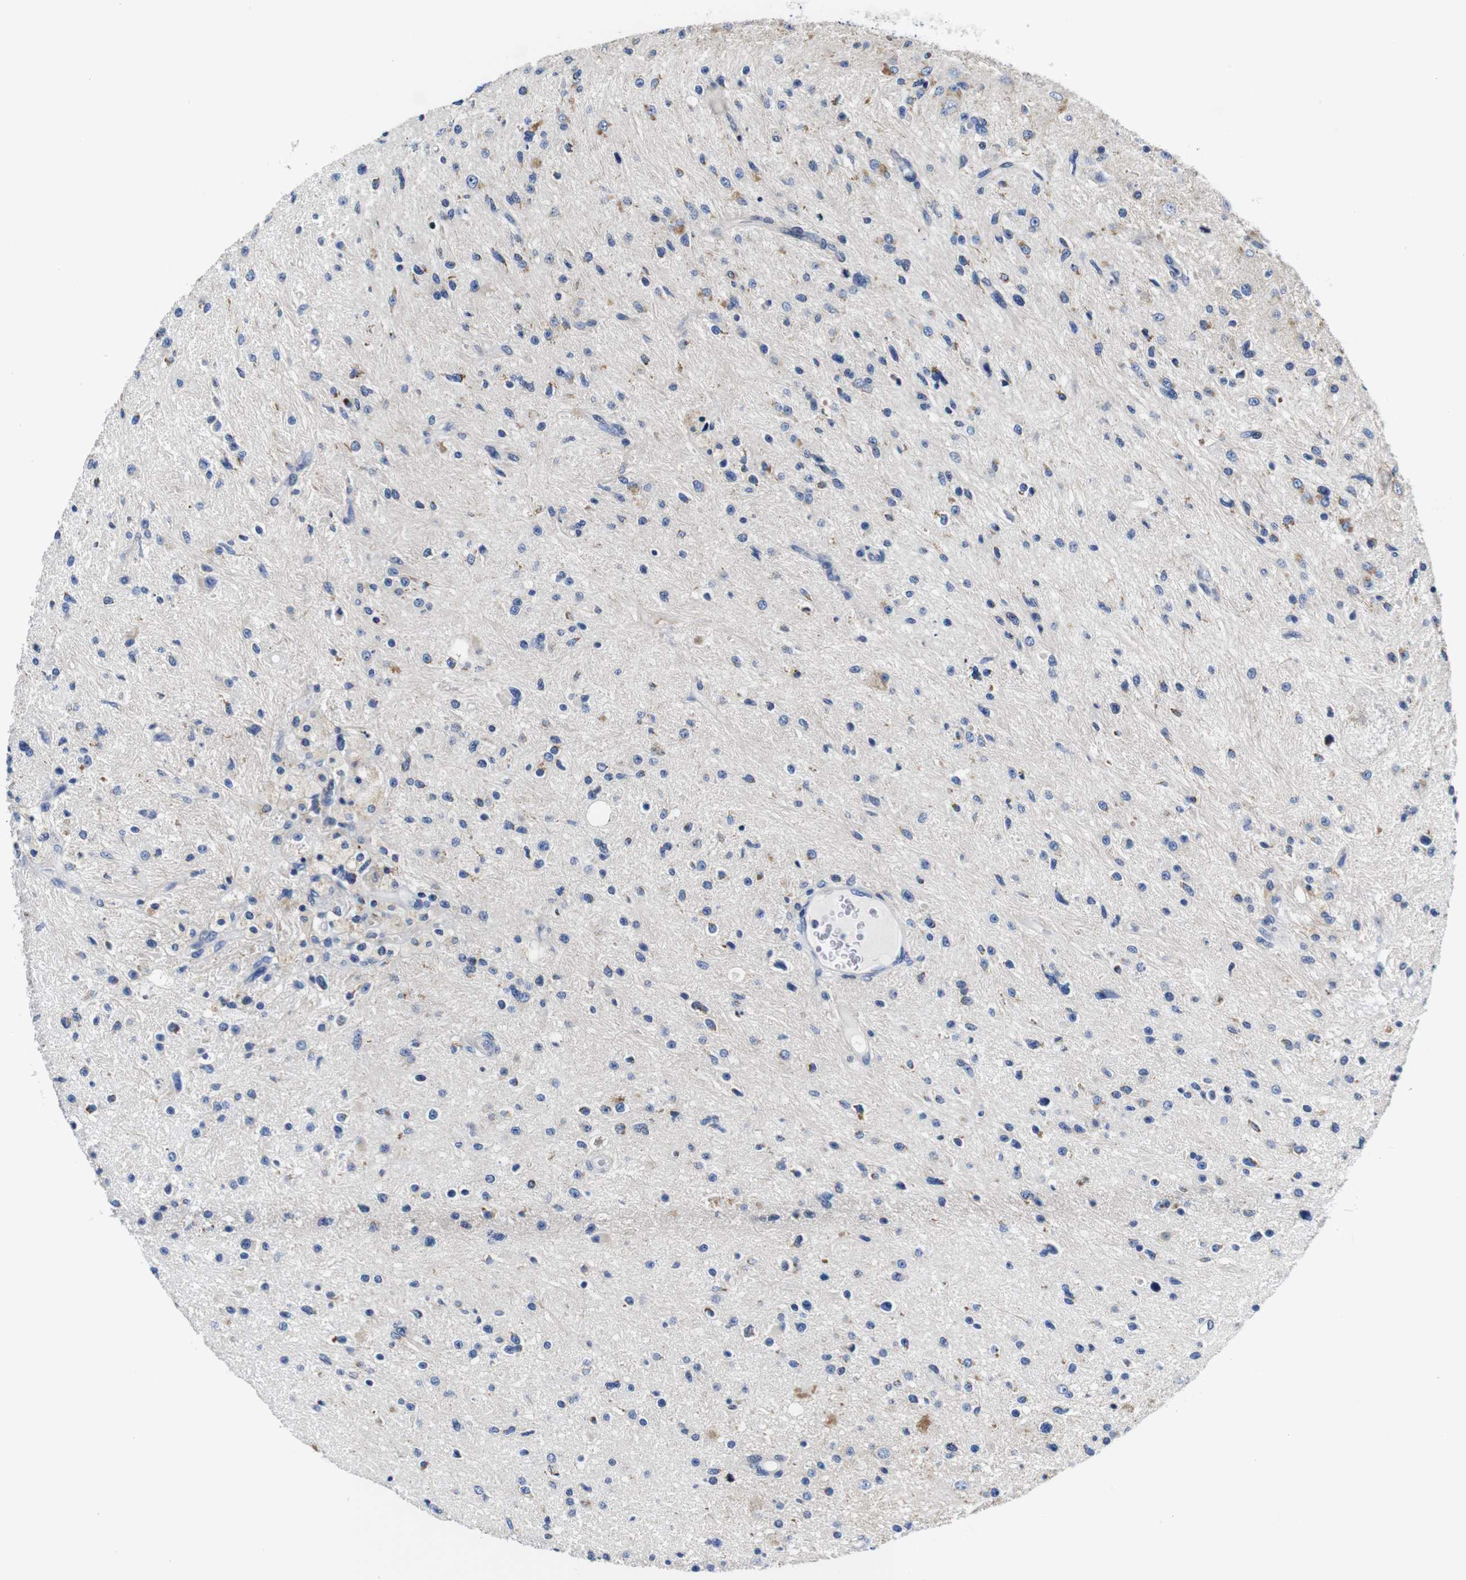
{"staining": {"intensity": "moderate", "quantity": "<25%", "location": "cytoplasmic/membranous"}, "tissue": "glioma", "cell_type": "Tumor cells", "image_type": "cancer", "snomed": [{"axis": "morphology", "description": "Glioma, malignant, High grade"}, {"axis": "topography", "description": "Brain"}], "caption": "Glioma stained with DAB (3,3'-diaminobenzidine) immunohistochemistry (IHC) shows low levels of moderate cytoplasmic/membranous expression in approximately <25% of tumor cells.", "gene": "SNX19", "patient": {"sex": "male", "age": 33}}